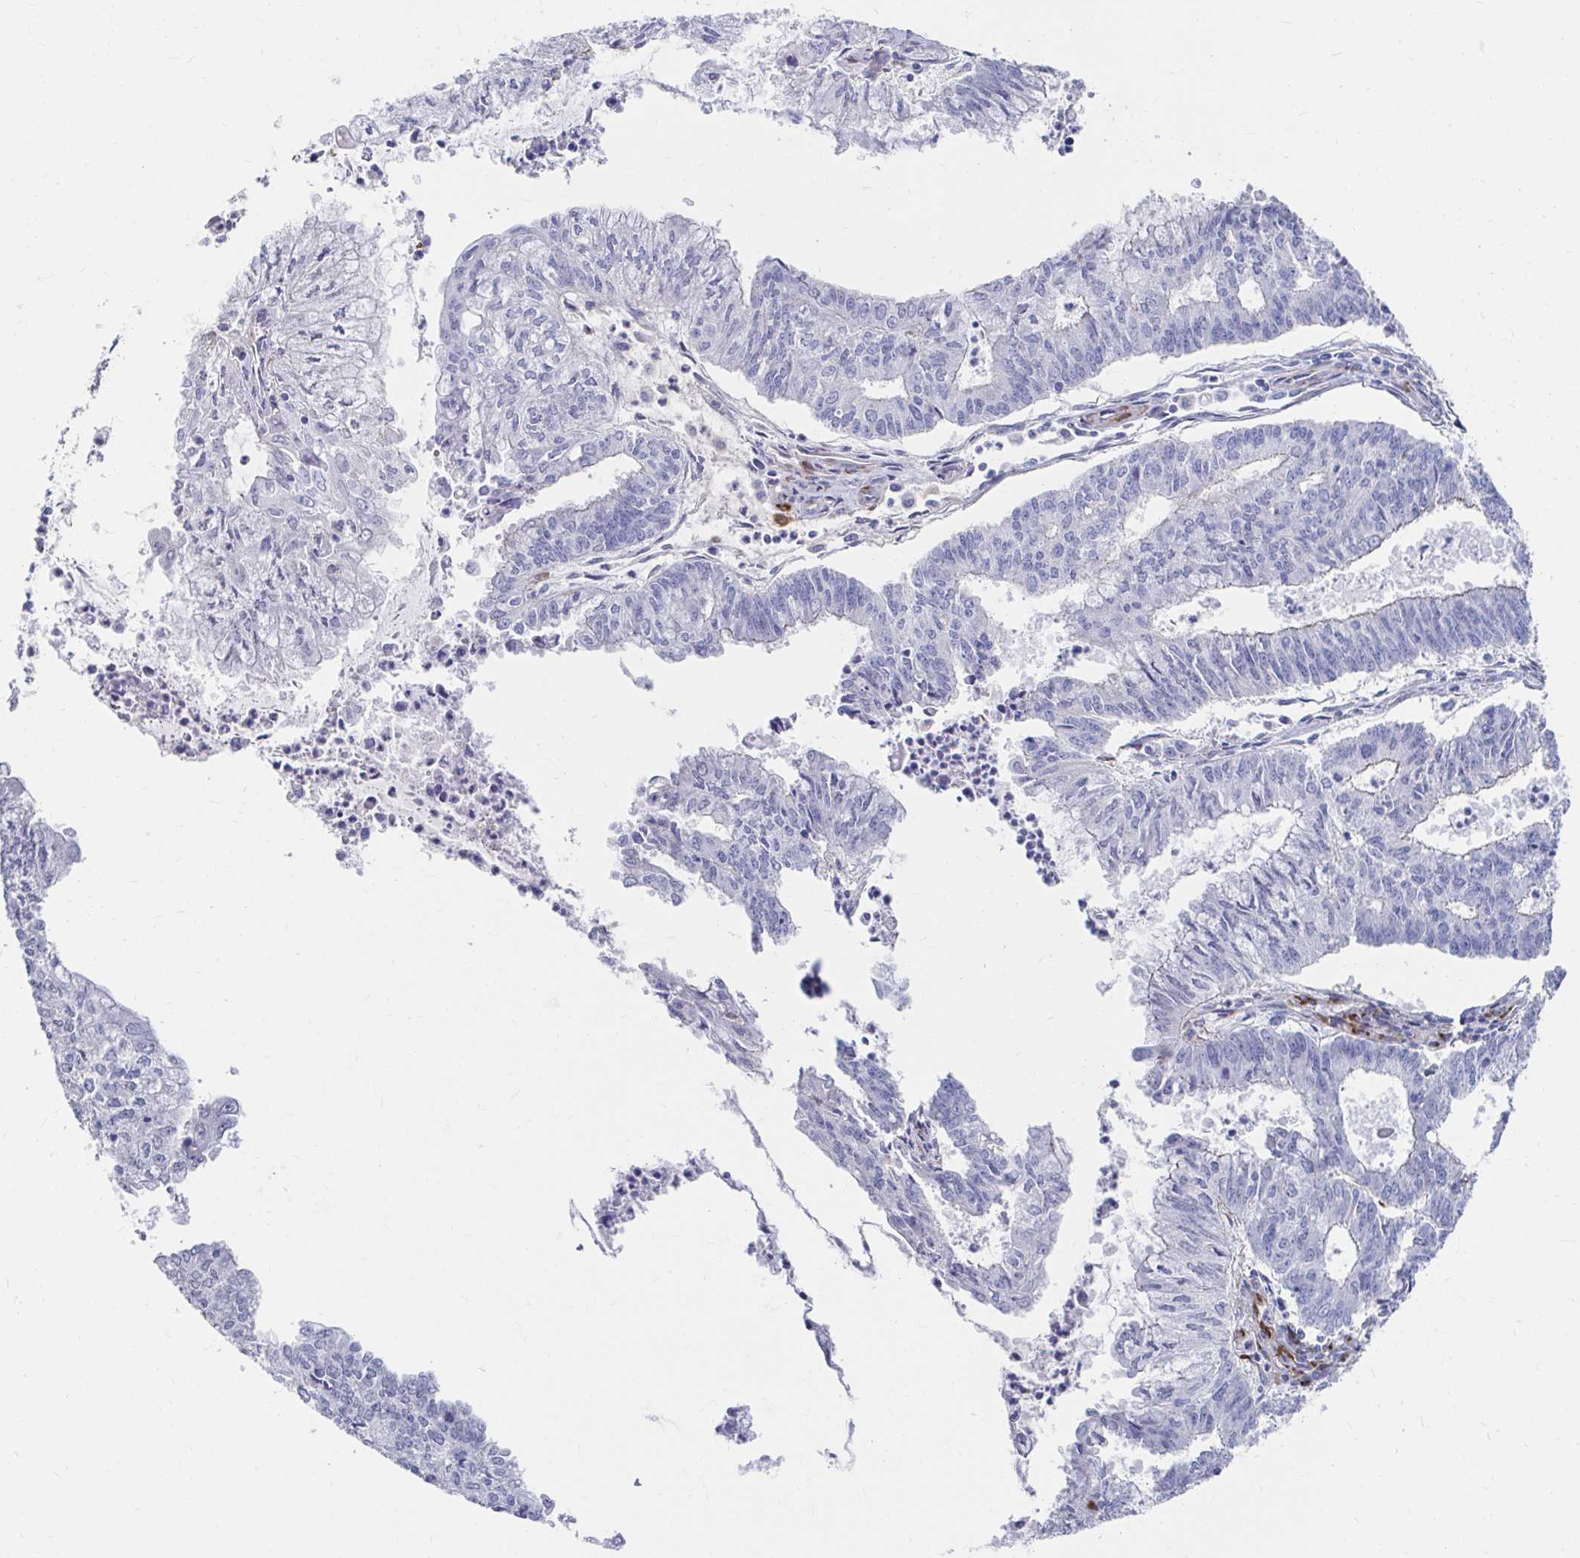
{"staining": {"intensity": "negative", "quantity": "none", "location": "none"}, "tissue": "endometrial cancer", "cell_type": "Tumor cells", "image_type": "cancer", "snomed": [{"axis": "morphology", "description": "Adenocarcinoma, NOS"}, {"axis": "topography", "description": "Endometrium"}], "caption": "A histopathology image of human endometrial adenocarcinoma is negative for staining in tumor cells.", "gene": "LAMC3", "patient": {"sex": "female", "age": 61}}